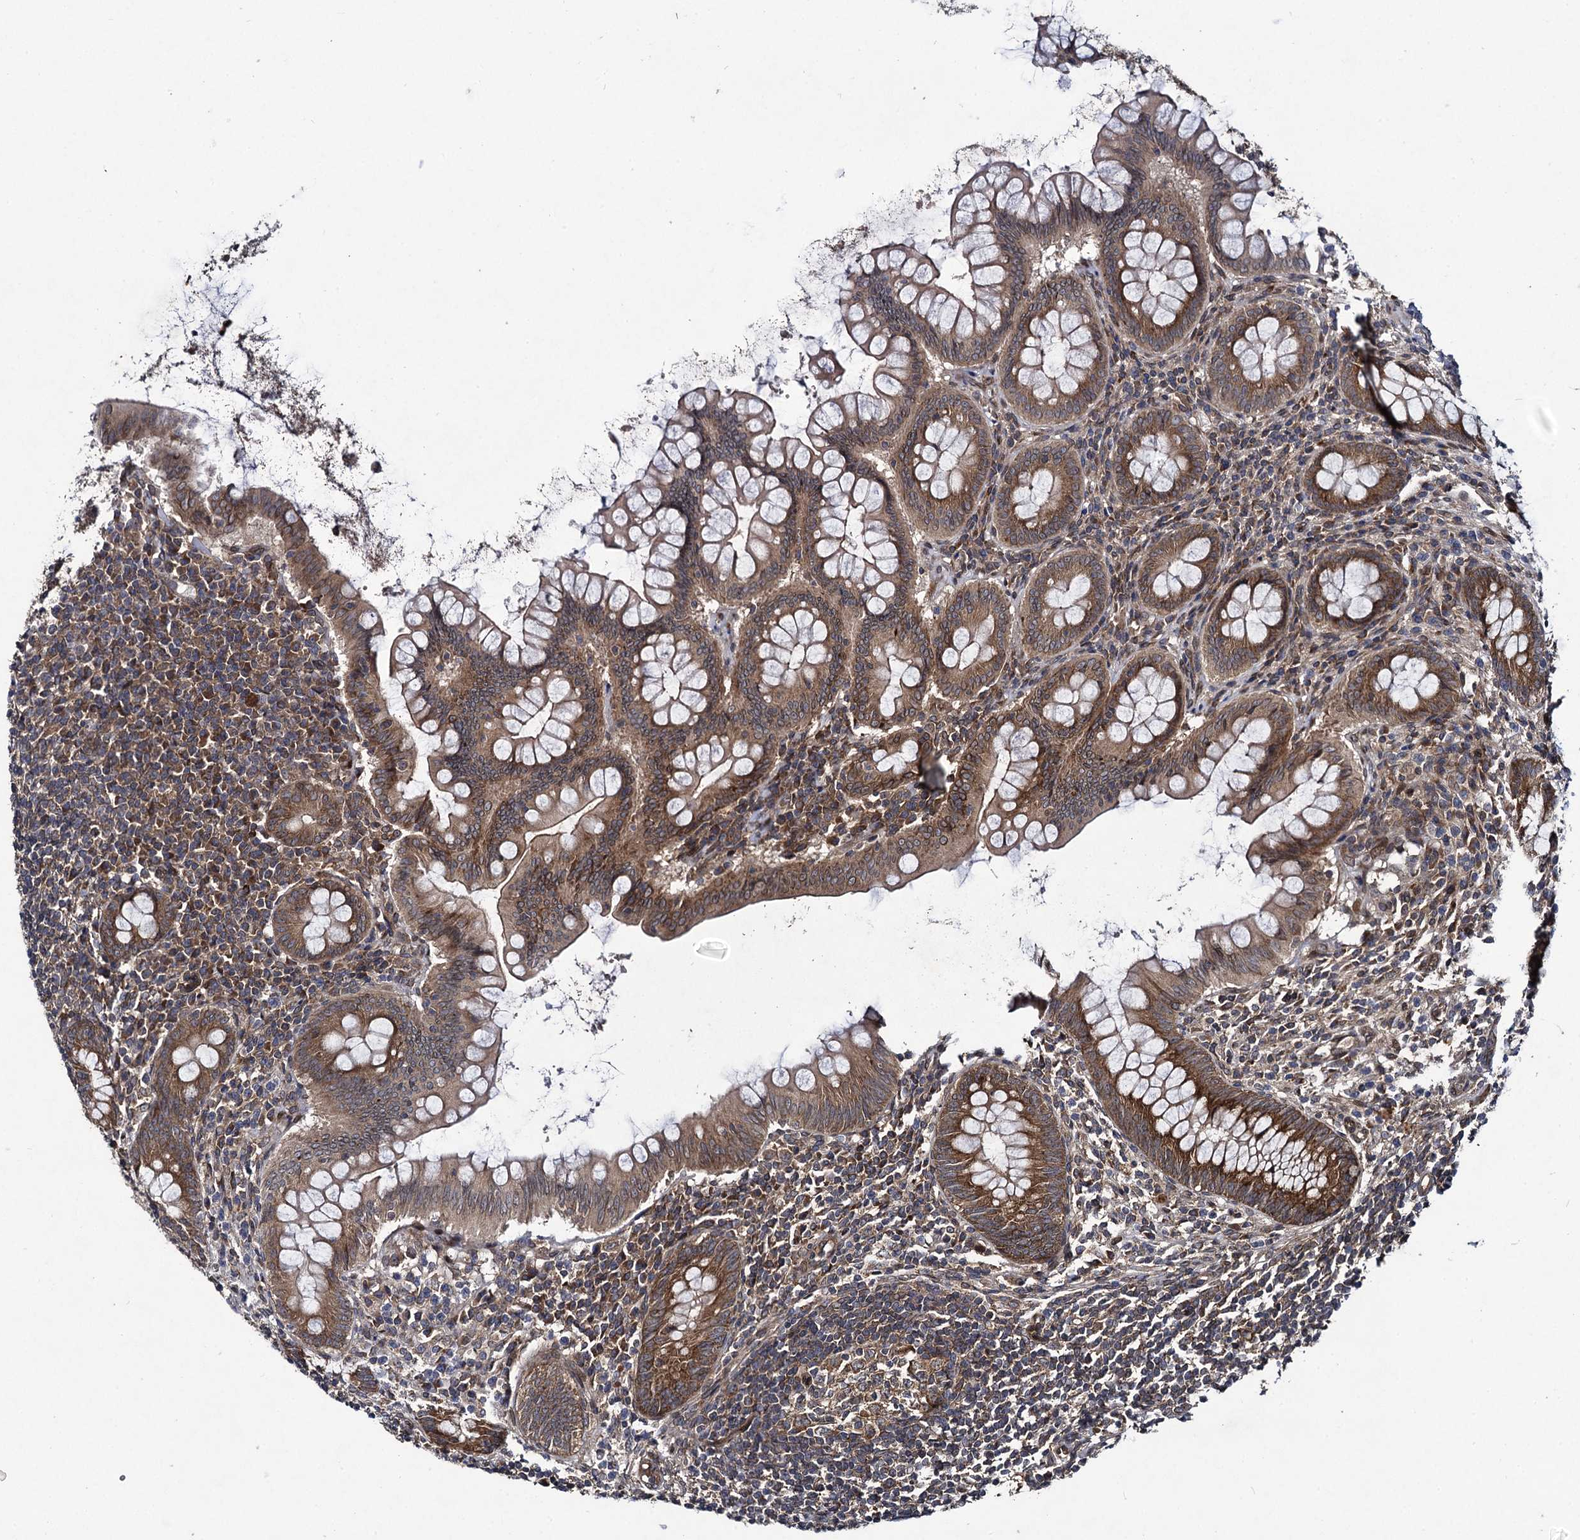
{"staining": {"intensity": "strong", "quantity": "25%-75%", "location": "cytoplasmic/membranous"}, "tissue": "appendix", "cell_type": "Glandular cells", "image_type": "normal", "snomed": [{"axis": "morphology", "description": "Normal tissue, NOS"}, {"axis": "topography", "description": "Appendix"}], "caption": "IHC of benign human appendix exhibits high levels of strong cytoplasmic/membranous positivity in approximately 25%-75% of glandular cells. (IHC, brightfield microscopy, high magnification).", "gene": "DCP1B", "patient": {"sex": "female", "age": 33}}